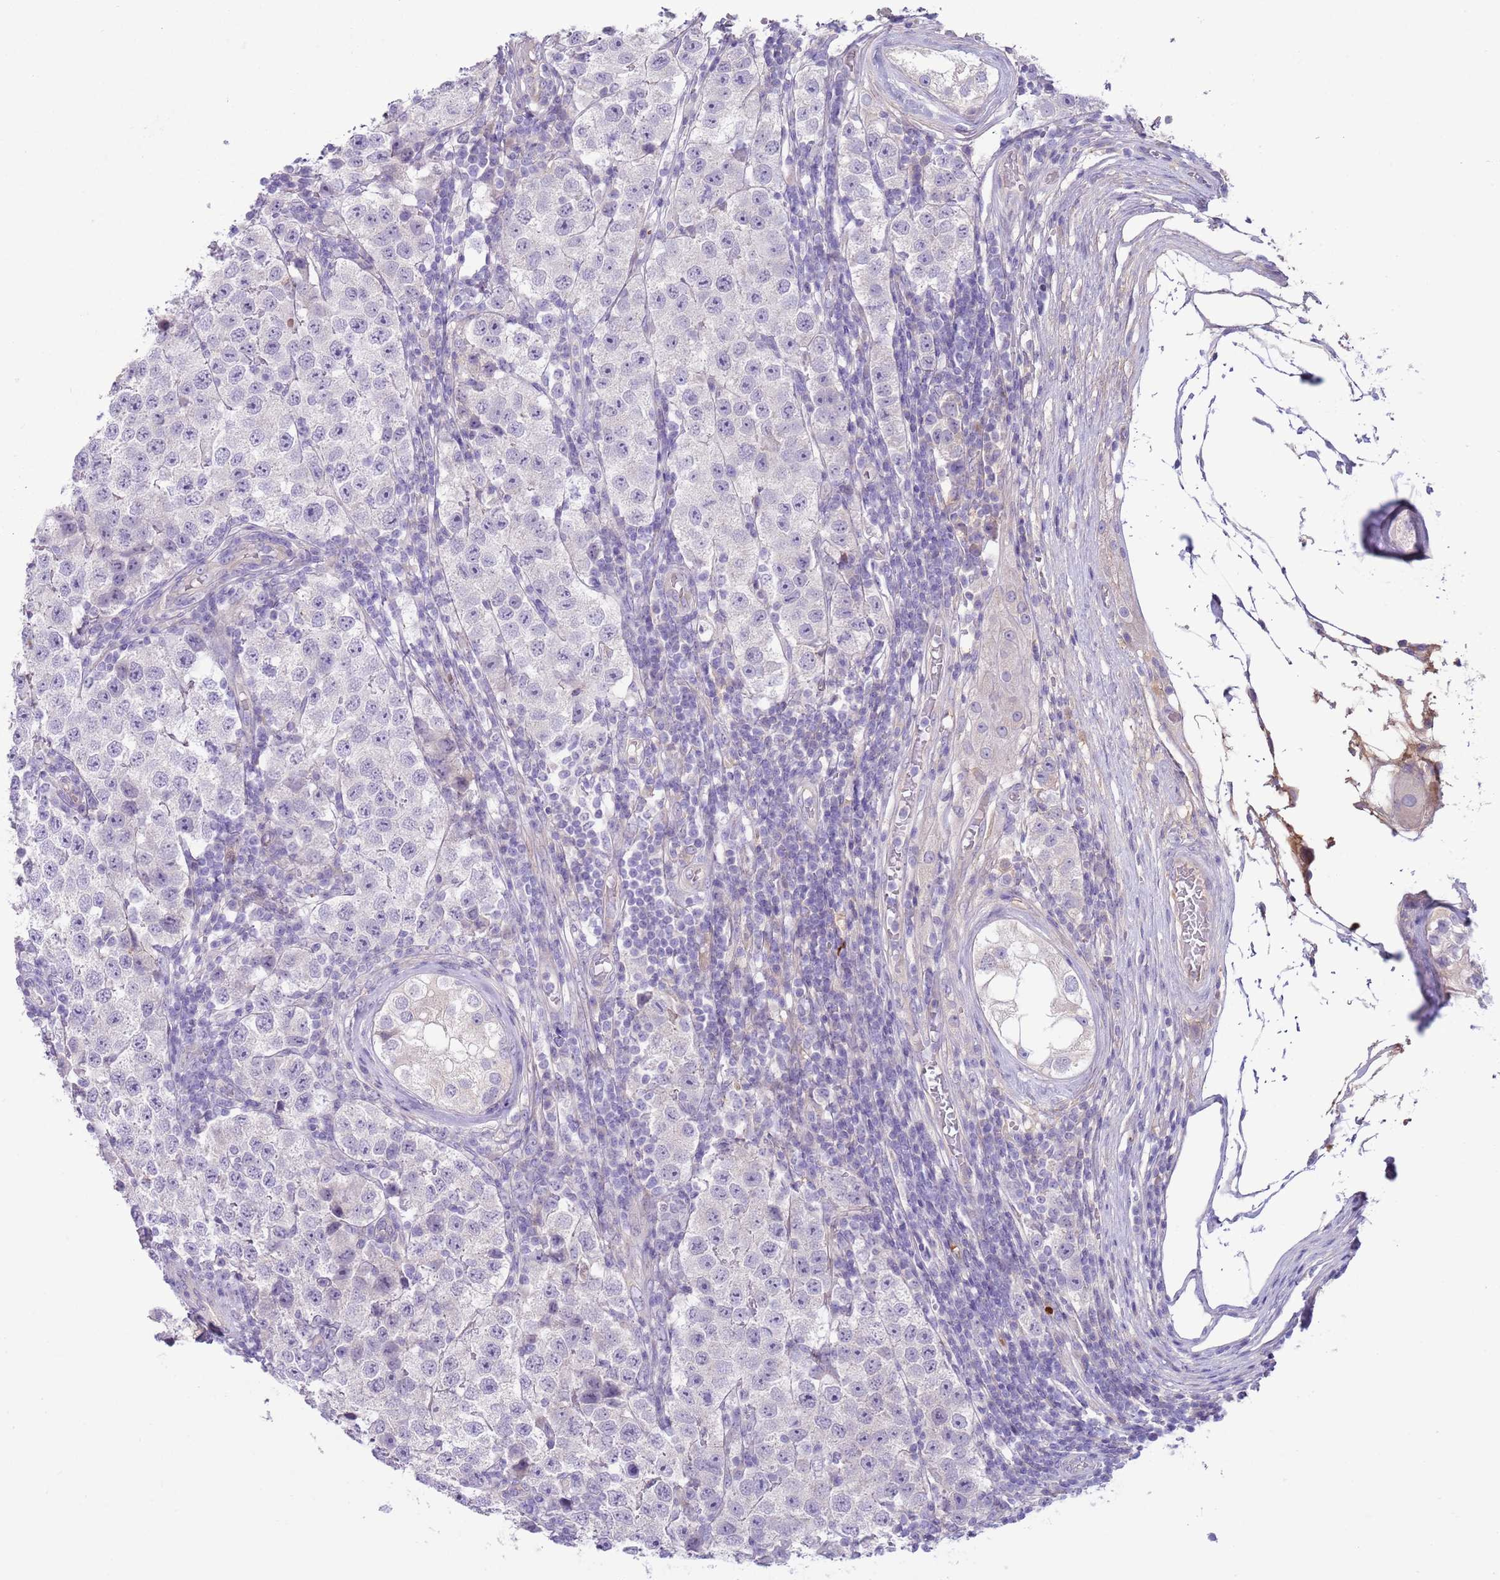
{"staining": {"intensity": "negative", "quantity": "none", "location": "none"}, "tissue": "testis cancer", "cell_type": "Tumor cells", "image_type": "cancer", "snomed": [{"axis": "morphology", "description": "Seminoma, NOS"}, {"axis": "topography", "description": "Testis"}], "caption": "A high-resolution image shows immunohistochemistry staining of testis cancer, which demonstrates no significant staining in tumor cells. (Stains: DAB IHC with hematoxylin counter stain, Microscopy: brightfield microscopy at high magnification).", "gene": "CFH", "patient": {"sex": "male", "age": 34}}